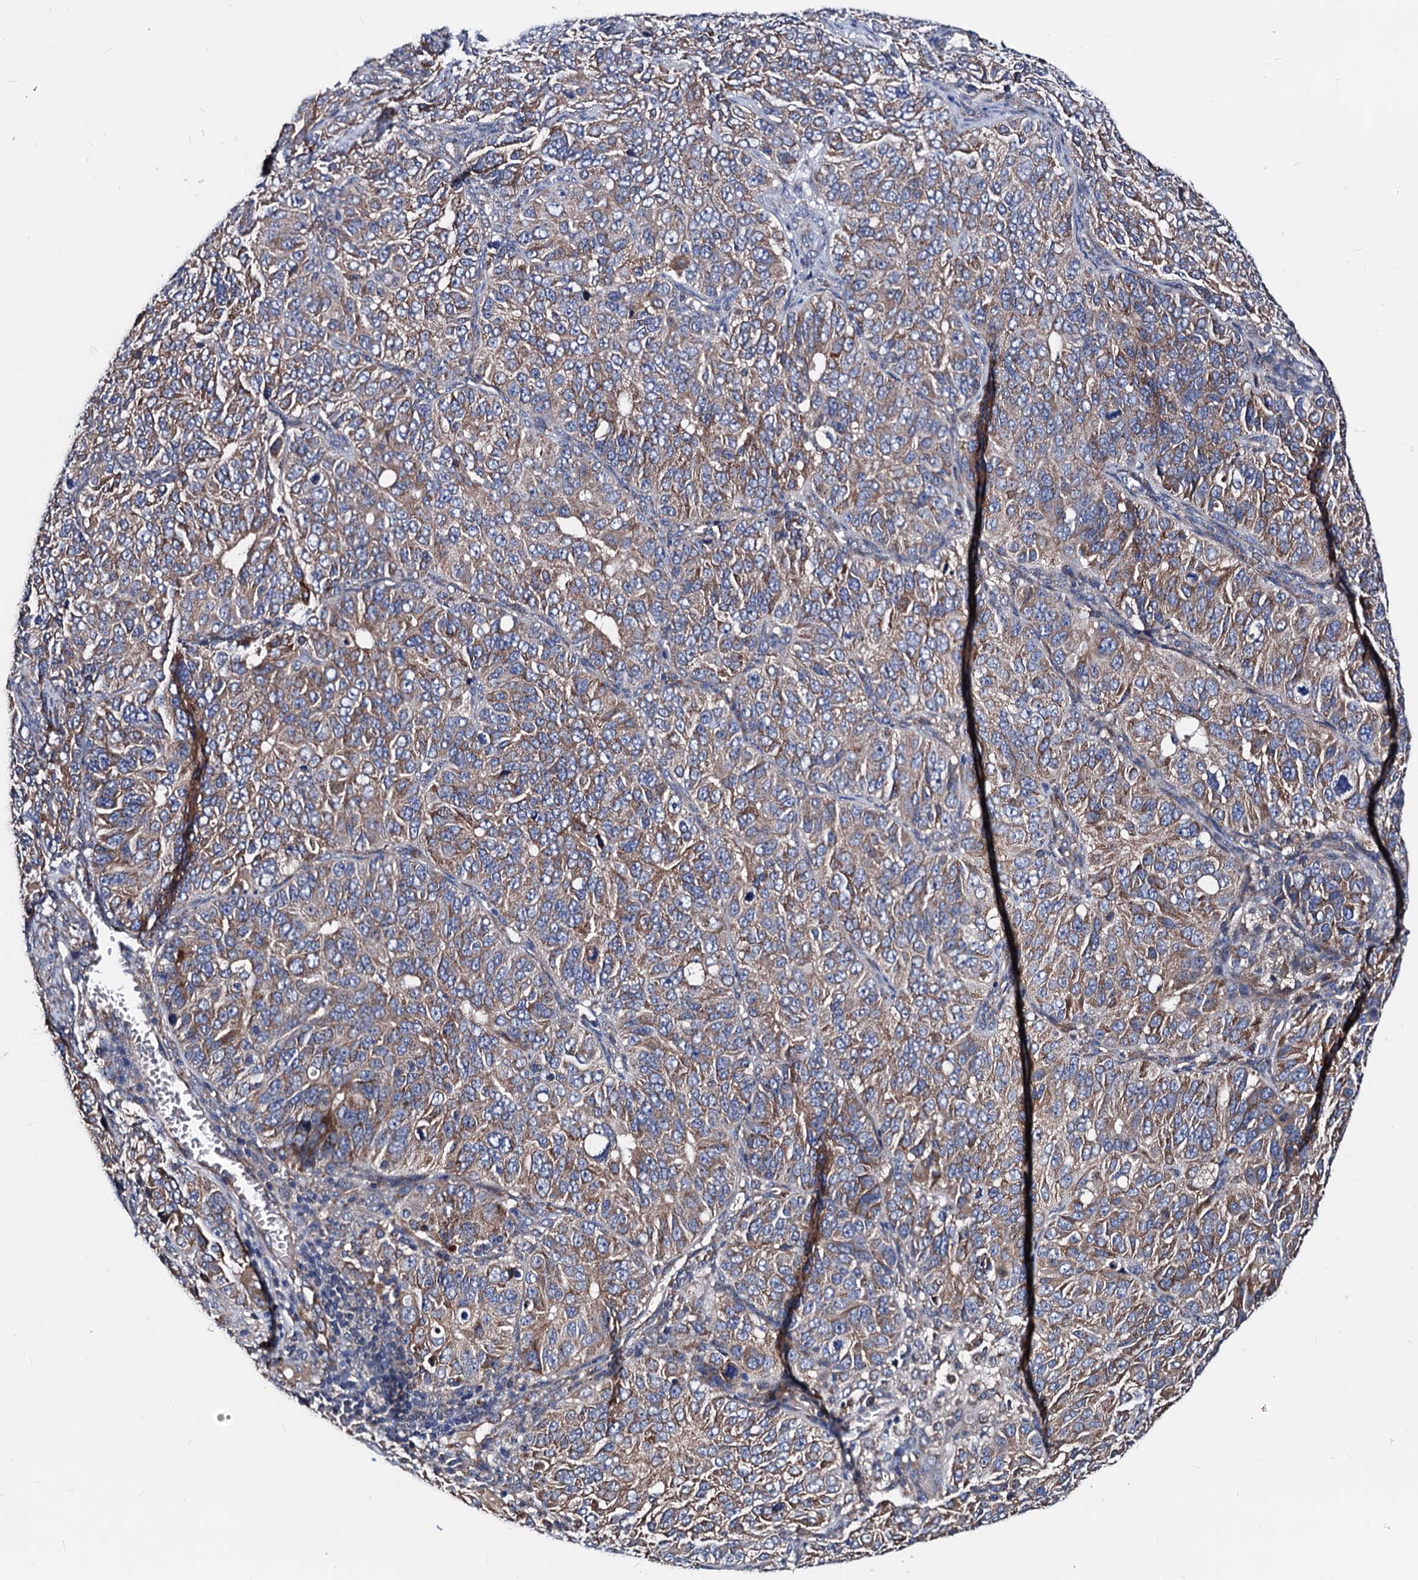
{"staining": {"intensity": "moderate", "quantity": ">75%", "location": "cytoplasmic/membranous"}, "tissue": "ovarian cancer", "cell_type": "Tumor cells", "image_type": "cancer", "snomed": [{"axis": "morphology", "description": "Carcinoma, endometroid"}, {"axis": "topography", "description": "Ovary"}], "caption": "Ovarian cancer was stained to show a protein in brown. There is medium levels of moderate cytoplasmic/membranous positivity in approximately >75% of tumor cells.", "gene": "AKAP11", "patient": {"sex": "female", "age": 51}}